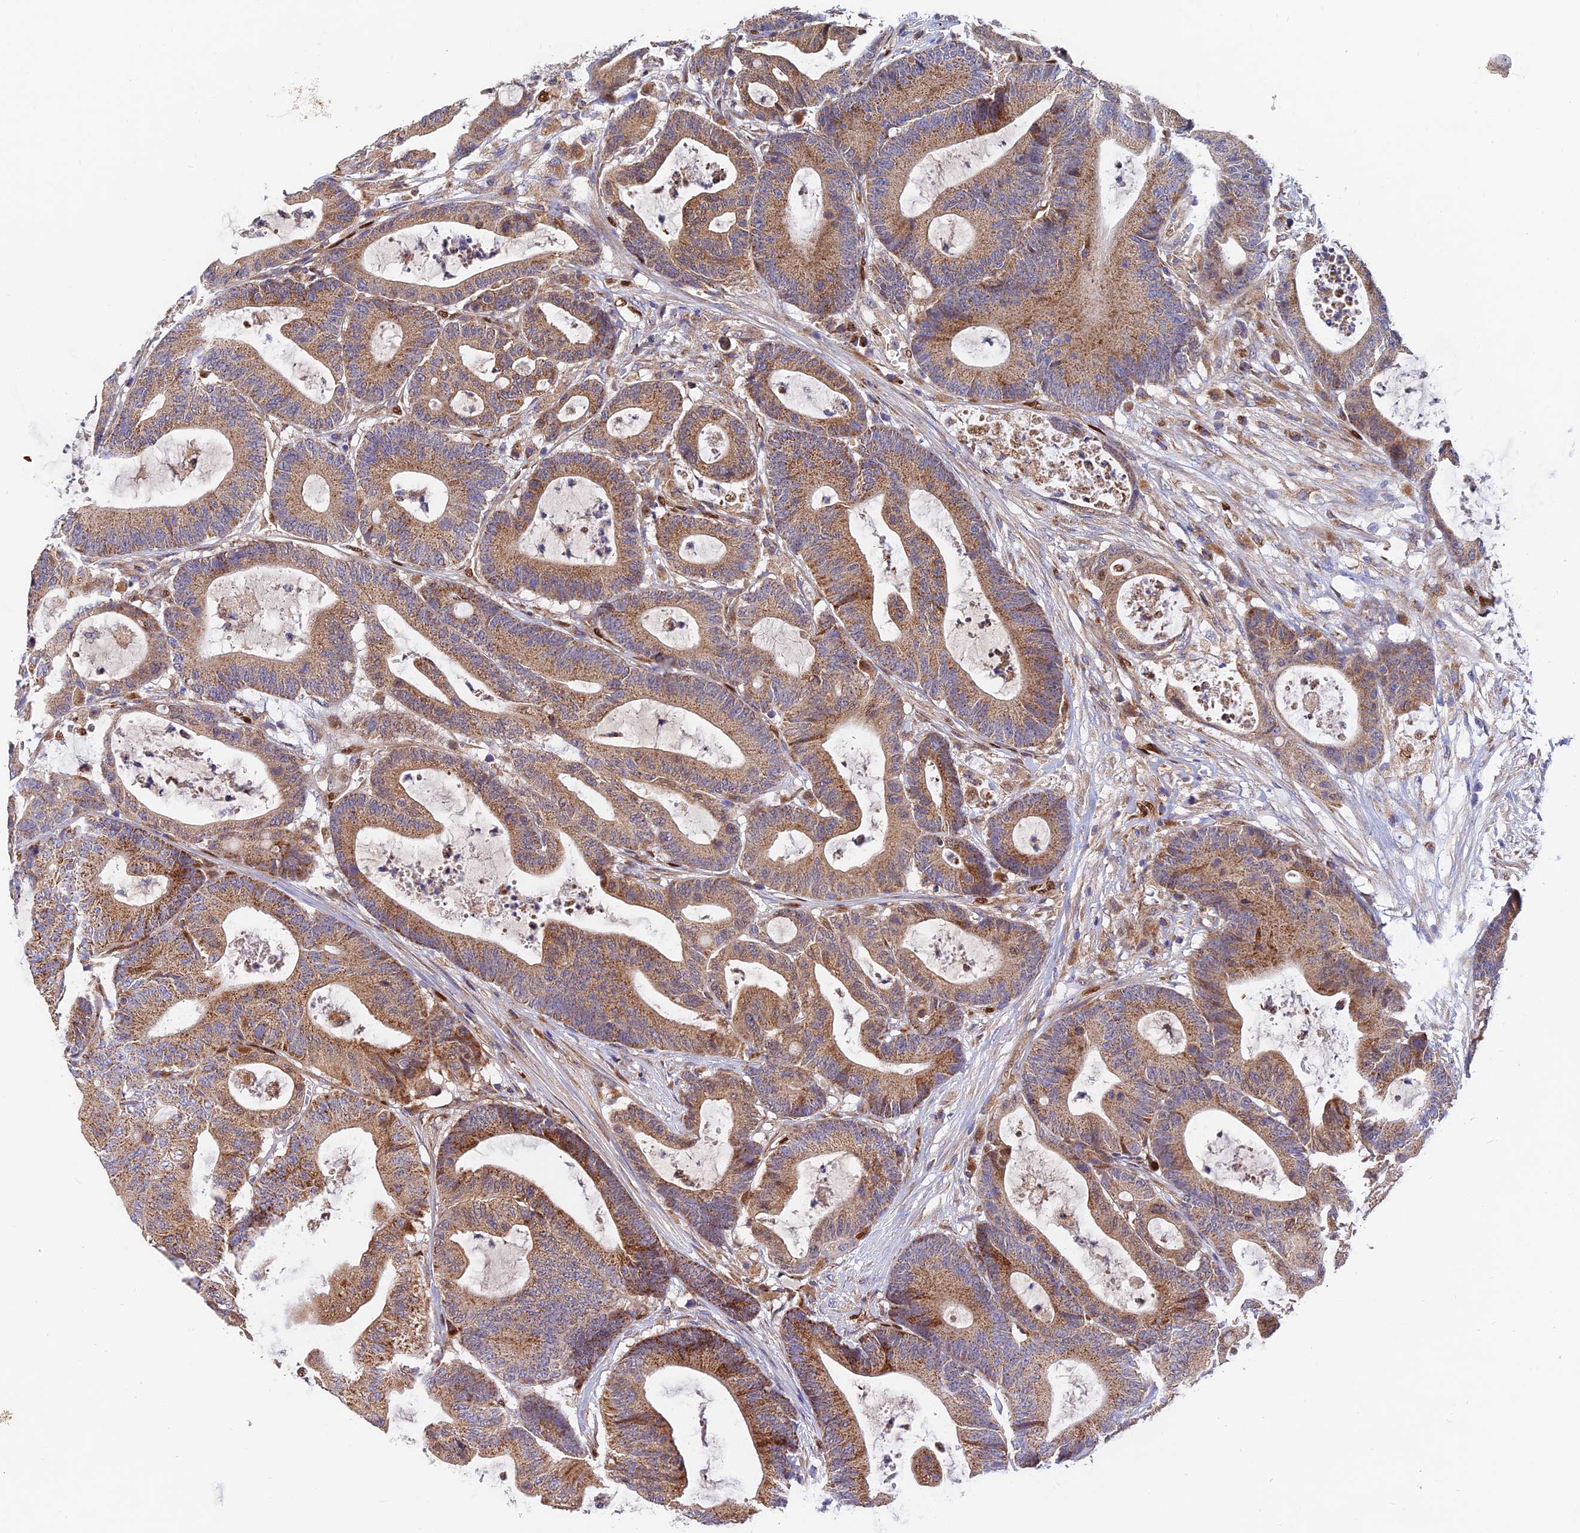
{"staining": {"intensity": "moderate", "quantity": ">75%", "location": "cytoplasmic/membranous"}, "tissue": "colorectal cancer", "cell_type": "Tumor cells", "image_type": "cancer", "snomed": [{"axis": "morphology", "description": "Adenocarcinoma, NOS"}, {"axis": "topography", "description": "Colon"}], "caption": "Protein expression by immunohistochemistry (IHC) demonstrates moderate cytoplasmic/membranous positivity in about >75% of tumor cells in colorectal cancer. Using DAB (3,3'-diaminobenzidine) (brown) and hematoxylin (blue) stains, captured at high magnification using brightfield microscopy.", "gene": "PODNL1", "patient": {"sex": "female", "age": 84}}